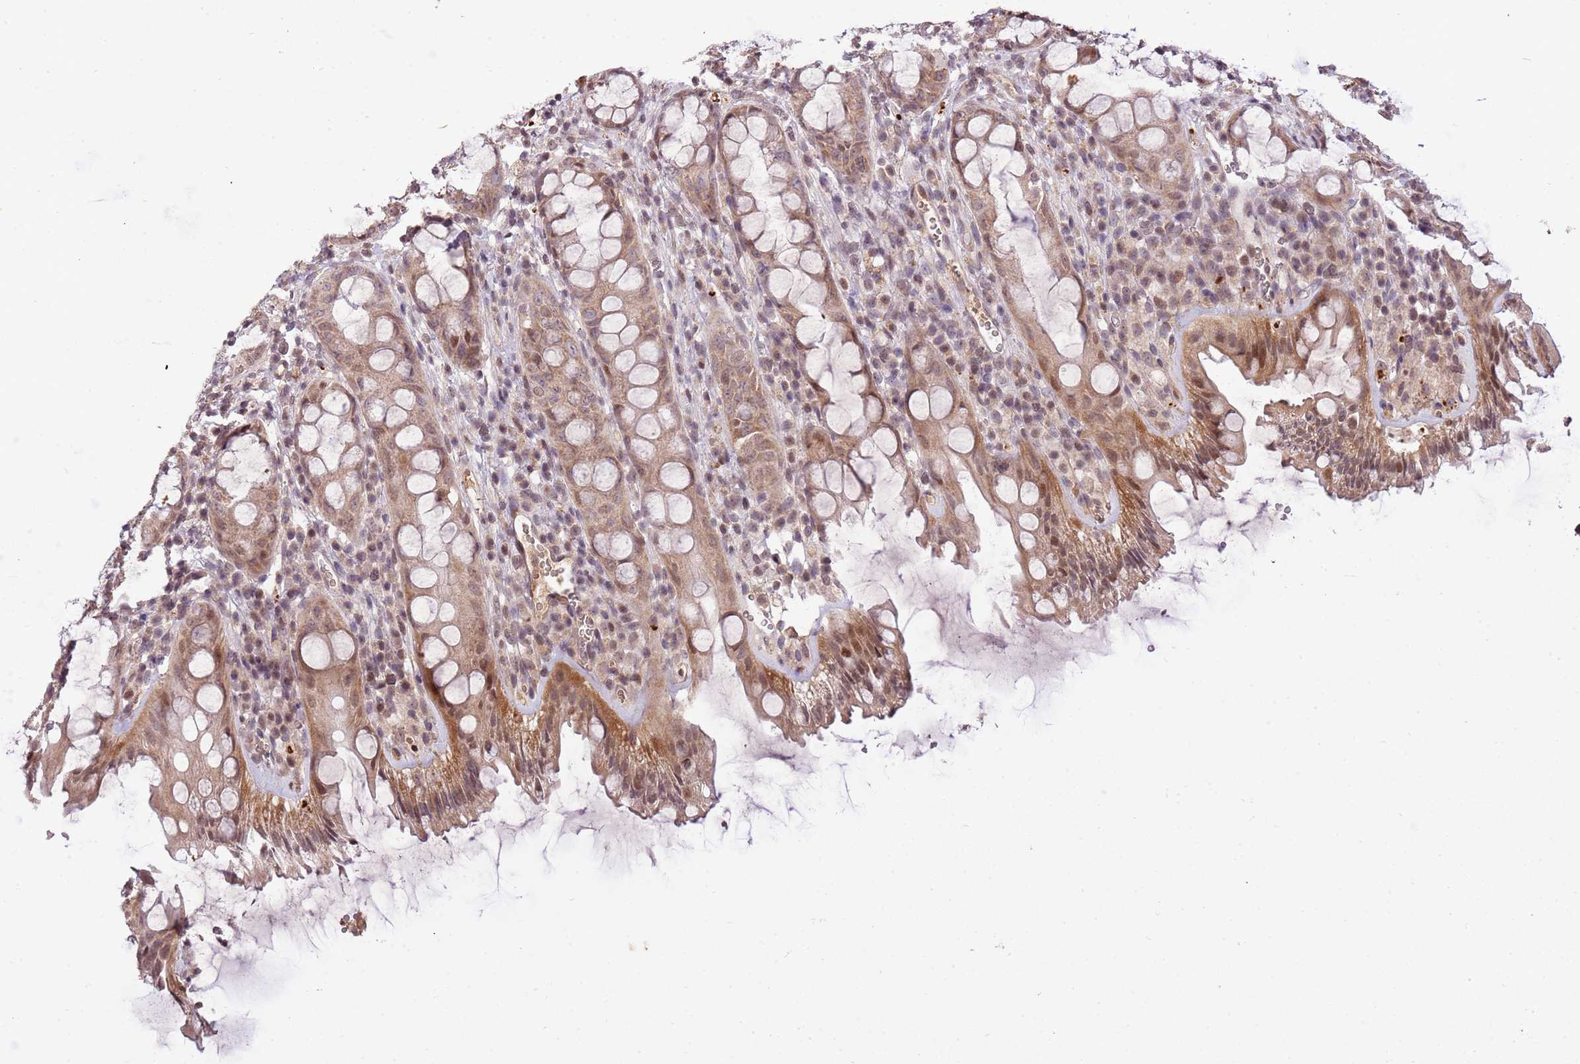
{"staining": {"intensity": "moderate", "quantity": ">75%", "location": "cytoplasmic/membranous,nuclear"}, "tissue": "rectum", "cell_type": "Glandular cells", "image_type": "normal", "snomed": [{"axis": "morphology", "description": "Normal tissue, NOS"}, {"axis": "topography", "description": "Rectum"}], "caption": "Immunohistochemistry of benign rectum displays medium levels of moderate cytoplasmic/membranous,nuclear staining in approximately >75% of glandular cells. The staining was performed using DAB (3,3'-diaminobenzidine), with brown indicating positive protein expression. Nuclei are stained blue with hematoxylin.", "gene": "SAMSN1", "patient": {"sex": "female", "age": 57}}